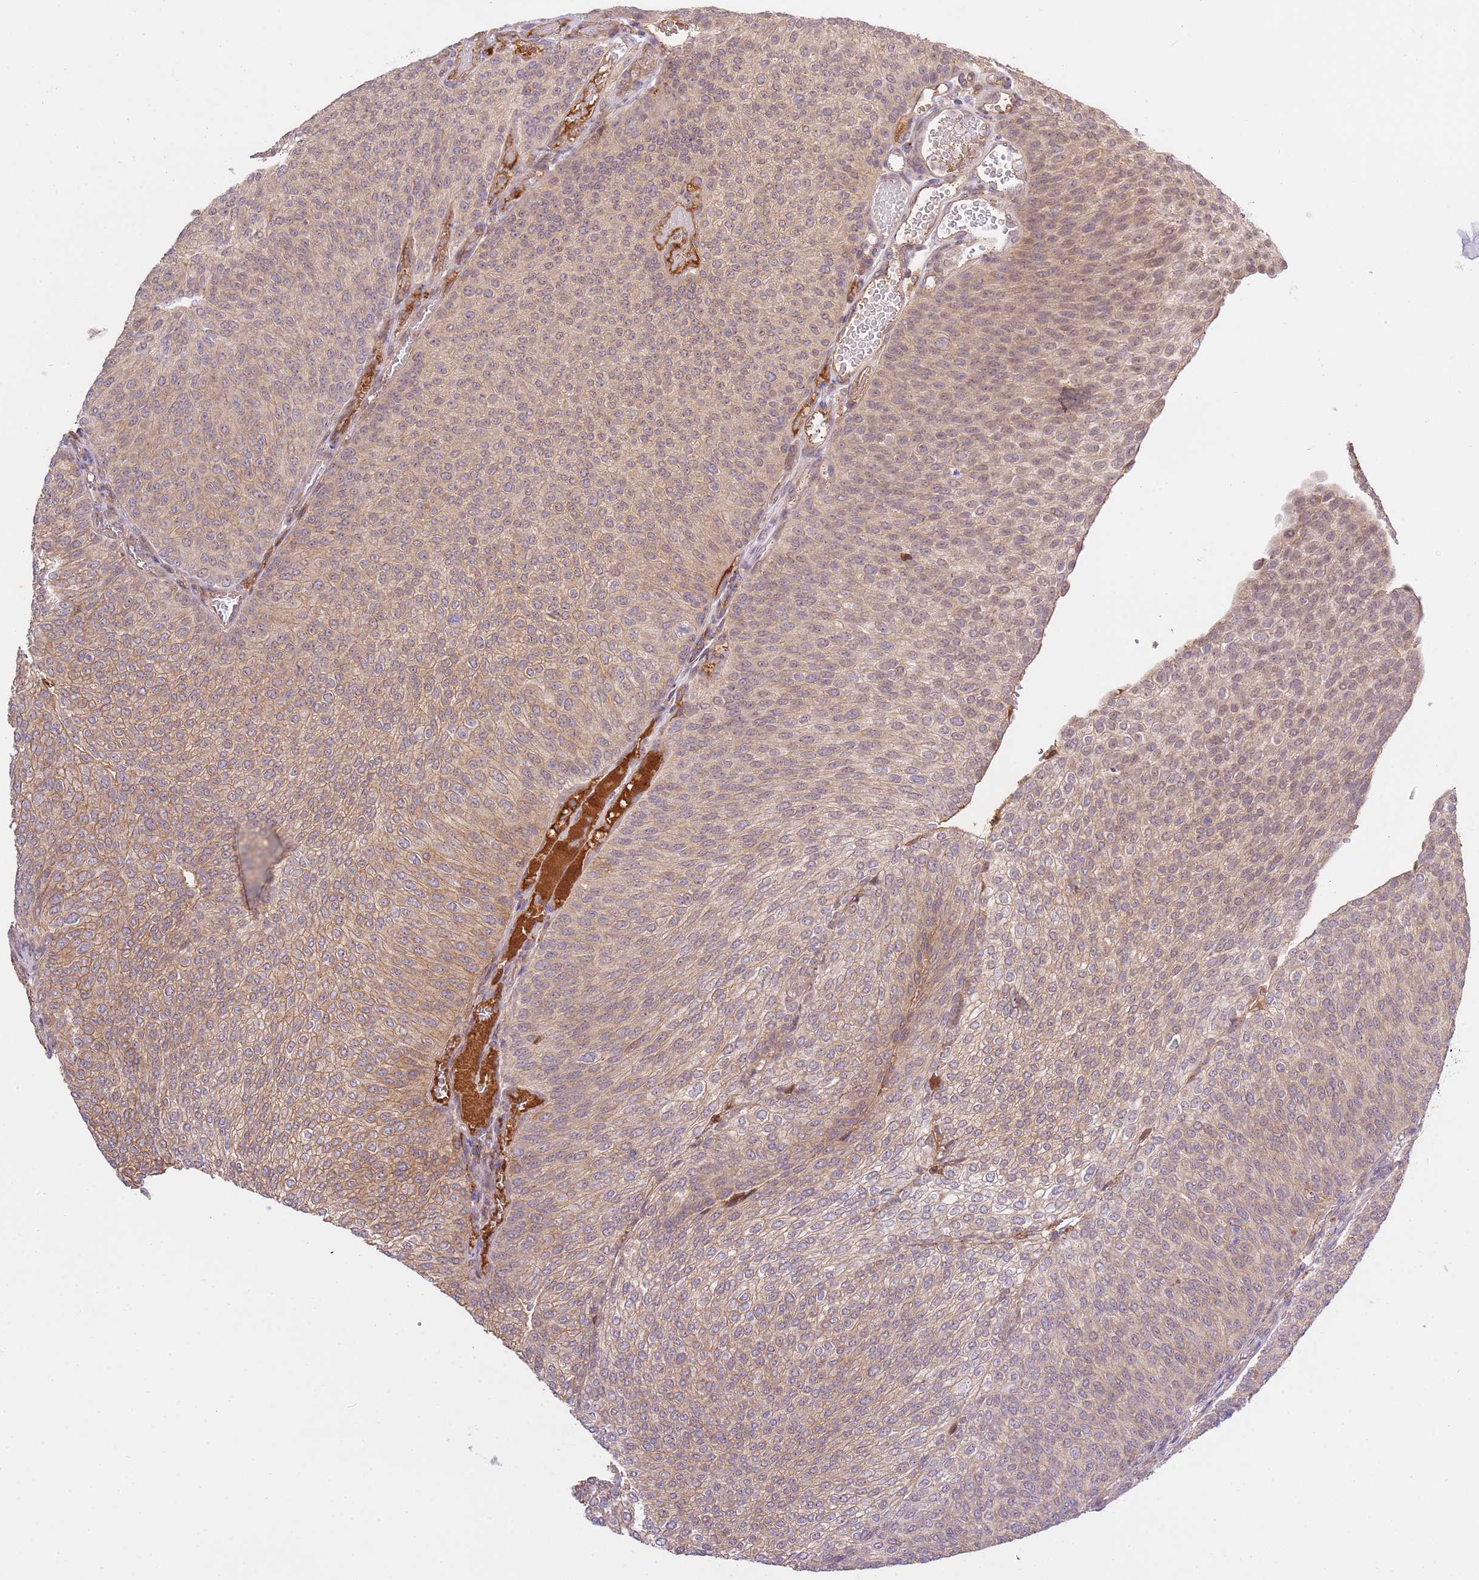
{"staining": {"intensity": "weak", "quantity": "25%-75%", "location": "cytoplasmic/membranous"}, "tissue": "urothelial cancer", "cell_type": "Tumor cells", "image_type": "cancer", "snomed": [{"axis": "morphology", "description": "Urothelial carcinoma, High grade"}, {"axis": "topography", "description": "Urinary bladder"}], "caption": "DAB (3,3'-diaminobenzidine) immunohistochemical staining of human high-grade urothelial carcinoma exhibits weak cytoplasmic/membranous protein expression in approximately 25%-75% of tumor cells.", "gene": "ZNF624", "patient": {"sex": "female", "age": 79}}